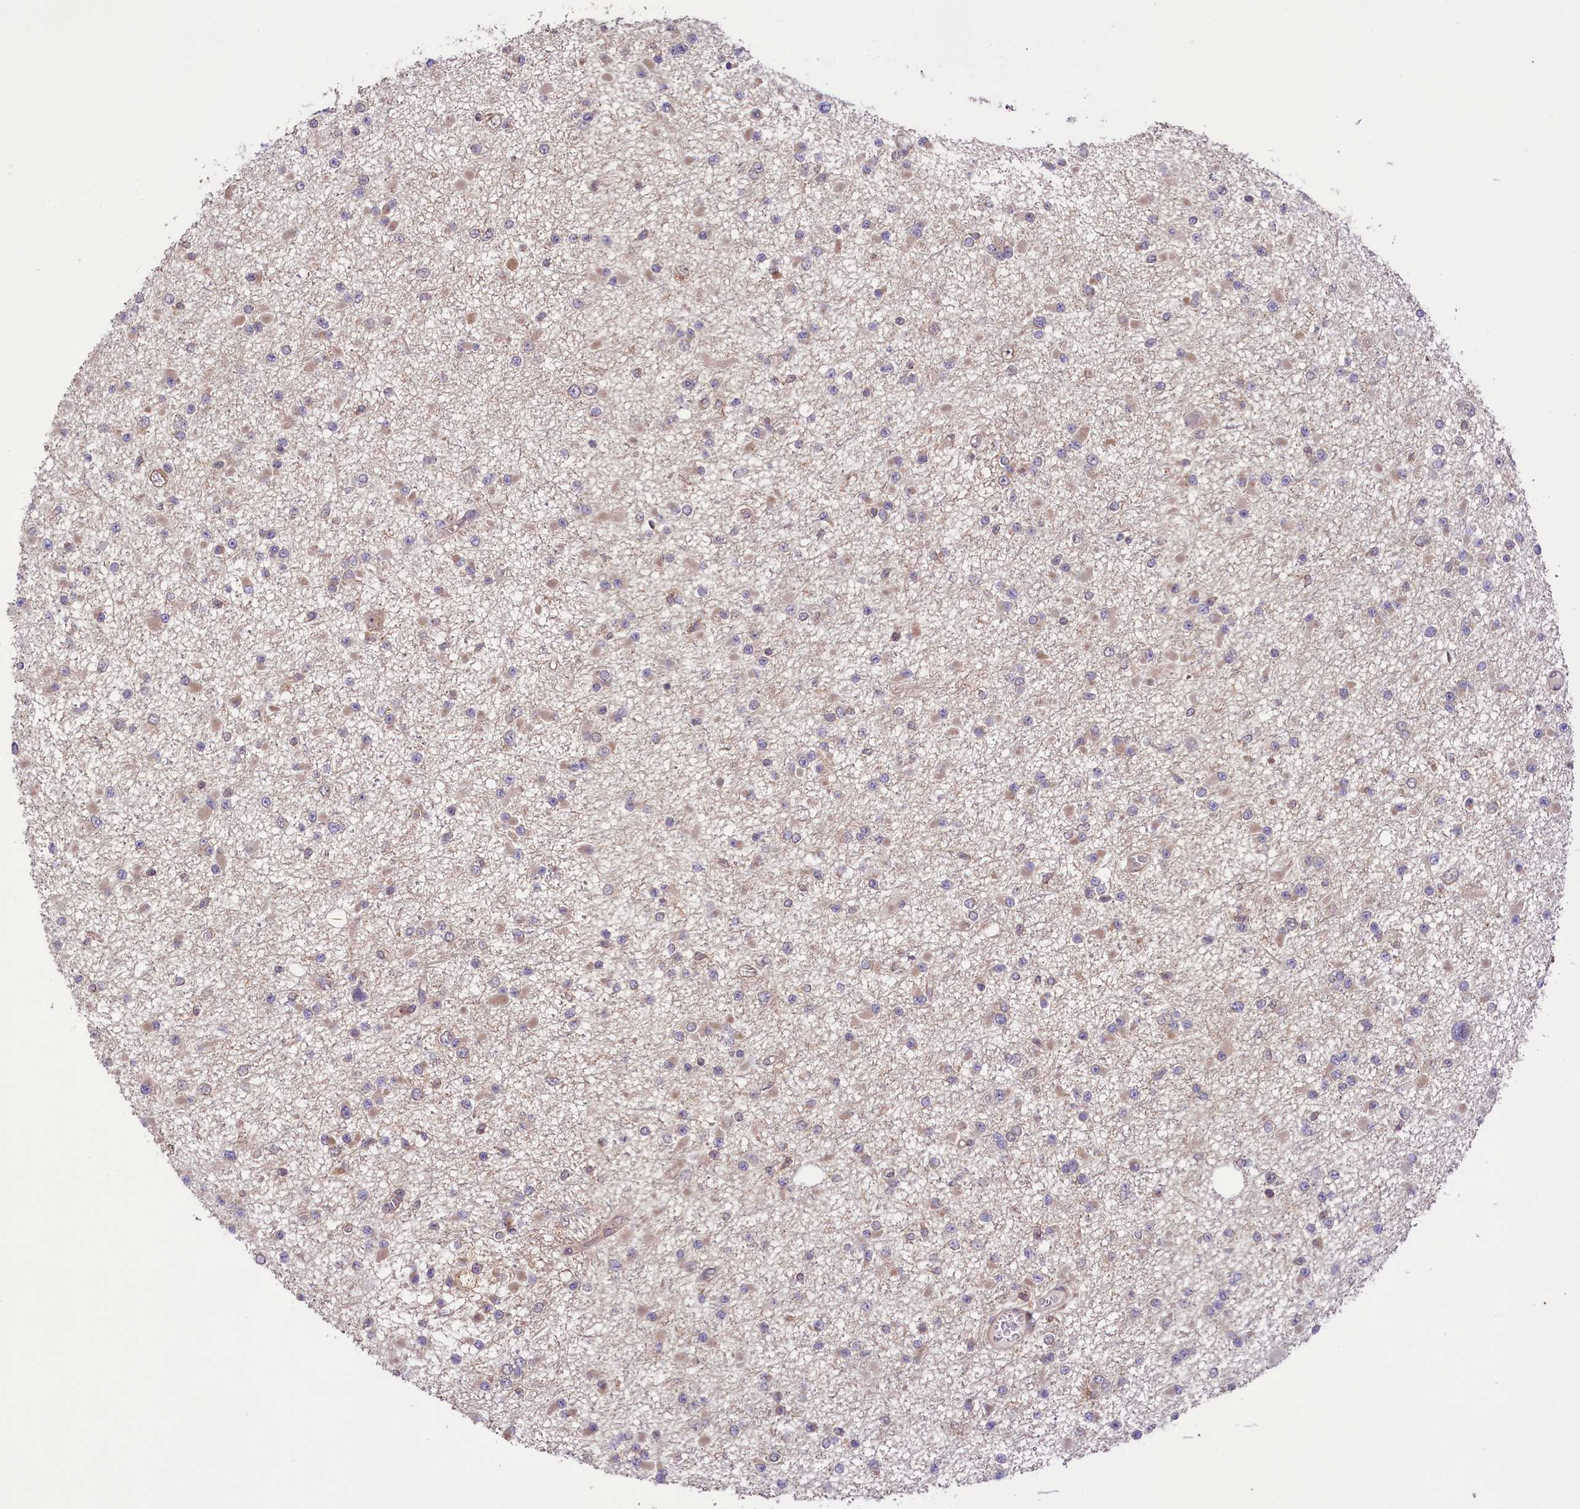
{"staining": {"intensity": "weak", "quantity": "<25%", "location": "cytoplasmic/membranous"}, "tissue": "glioma", "cell_type": "Tumor cells", "image_type": "cancer", "snomed": [{"axis": "morphology", "description": "Glioma, malignant, Low grade"}, {"axis": "topography", "description": "Brain"}], "caption": "IHC histopathology image of malignant glioma (low-grade) stained for a protein (brown), which shows no expression in tumor cells.", "gene": "RIC8A", "patient": {"sex": "female", "age": 22}}